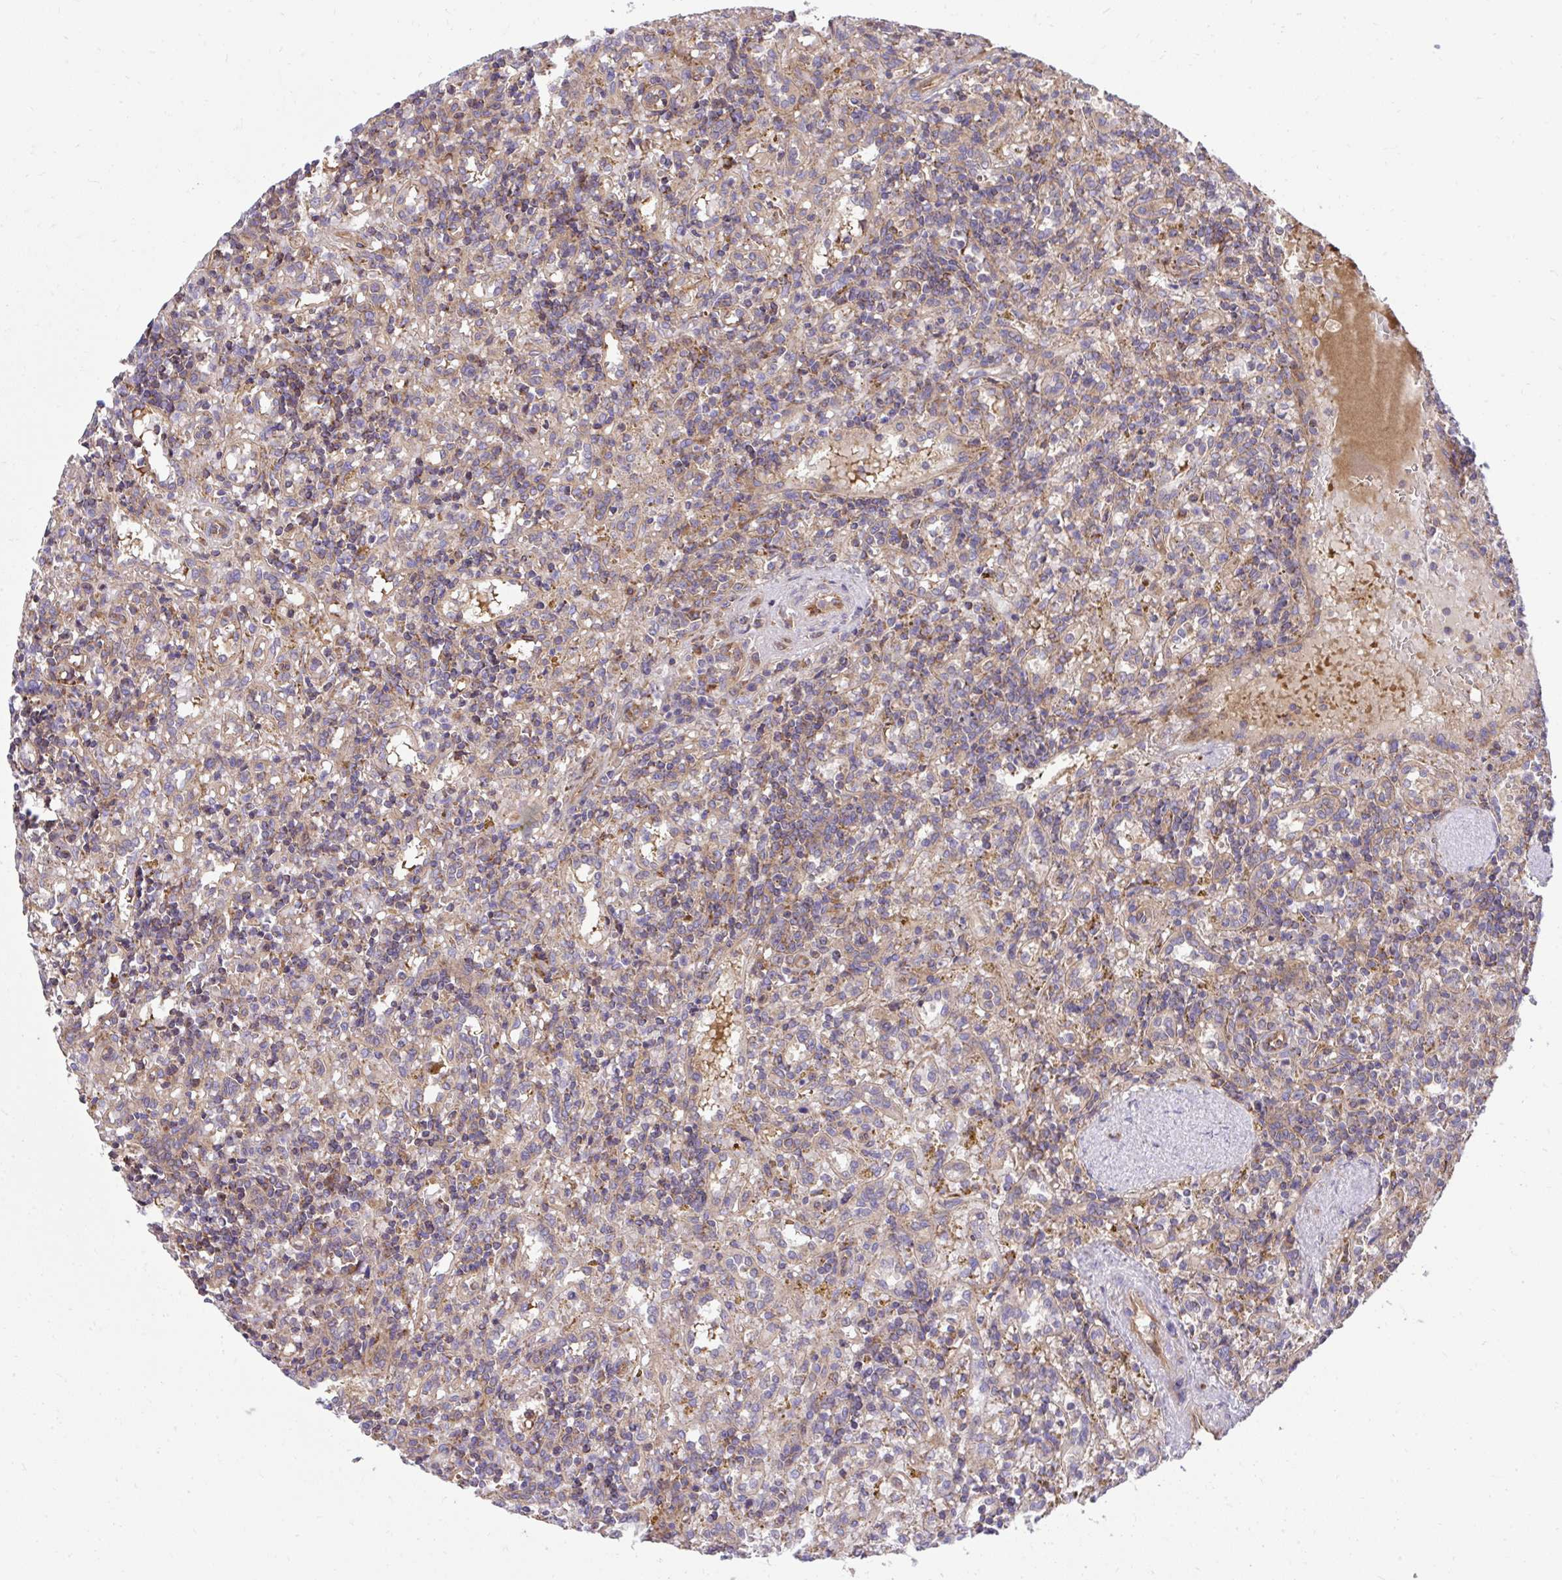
{"staining": {"intensity": "negative", "quantity": "none", "location": "none"}, "tissue": "lymphoma", "cell_type": "Tumor cells", "image_type": "cancer", "snomed": [{"axis": "morphology", "description": "Malignant lymphoma, non-Hodgkin's type, Low grade"}, {"axis": "topography", "description": "Spleen"}], "caption": "There is no significant positivity in tumor cells of lymphoma.", "gene": "NMNAT3", "patient": {"sex": "male", "age": 67}}